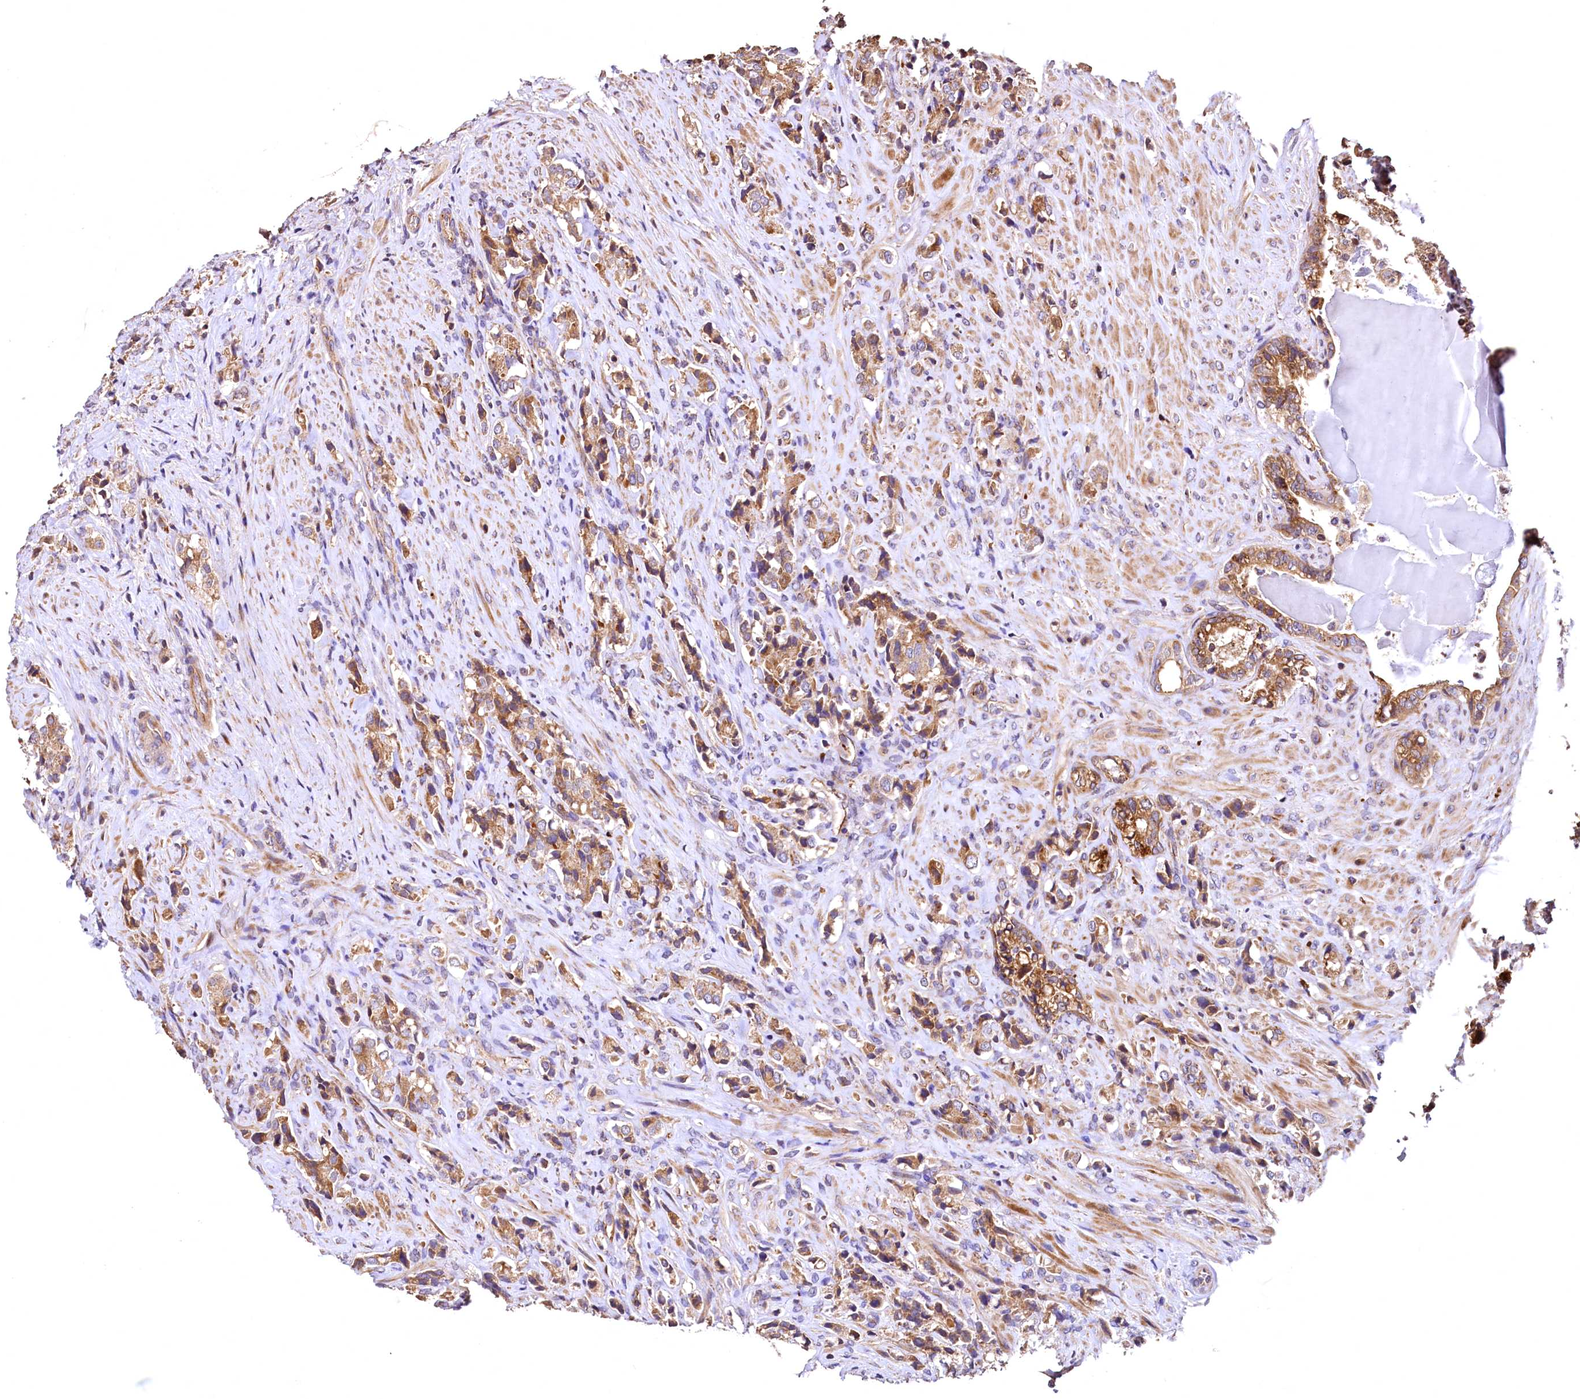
{"staining": {"intensity": "moderate", "quantity": ">75%", "location": "cytoplasmic/membranous"}, "tissue": "prostate cancer", "cell_type": "Tumor cells", "image_type": "cancer", "snomed": [{"axis": "morphology", "description": "Adenocarcinoma, High grade"}, {"axis": "topography", "description": "Prostate"}], "caption": "High-power microscopy captured an IHC histopathology image of prostate cancer, revealing moderate cytoplasmic/membranous staining in about >75% of tumor cells. (DAB = brown stain, brightfield microscopy at high magnification).", "gene": "RASSF1", "patient": {"sex": "male", "age": 65}}